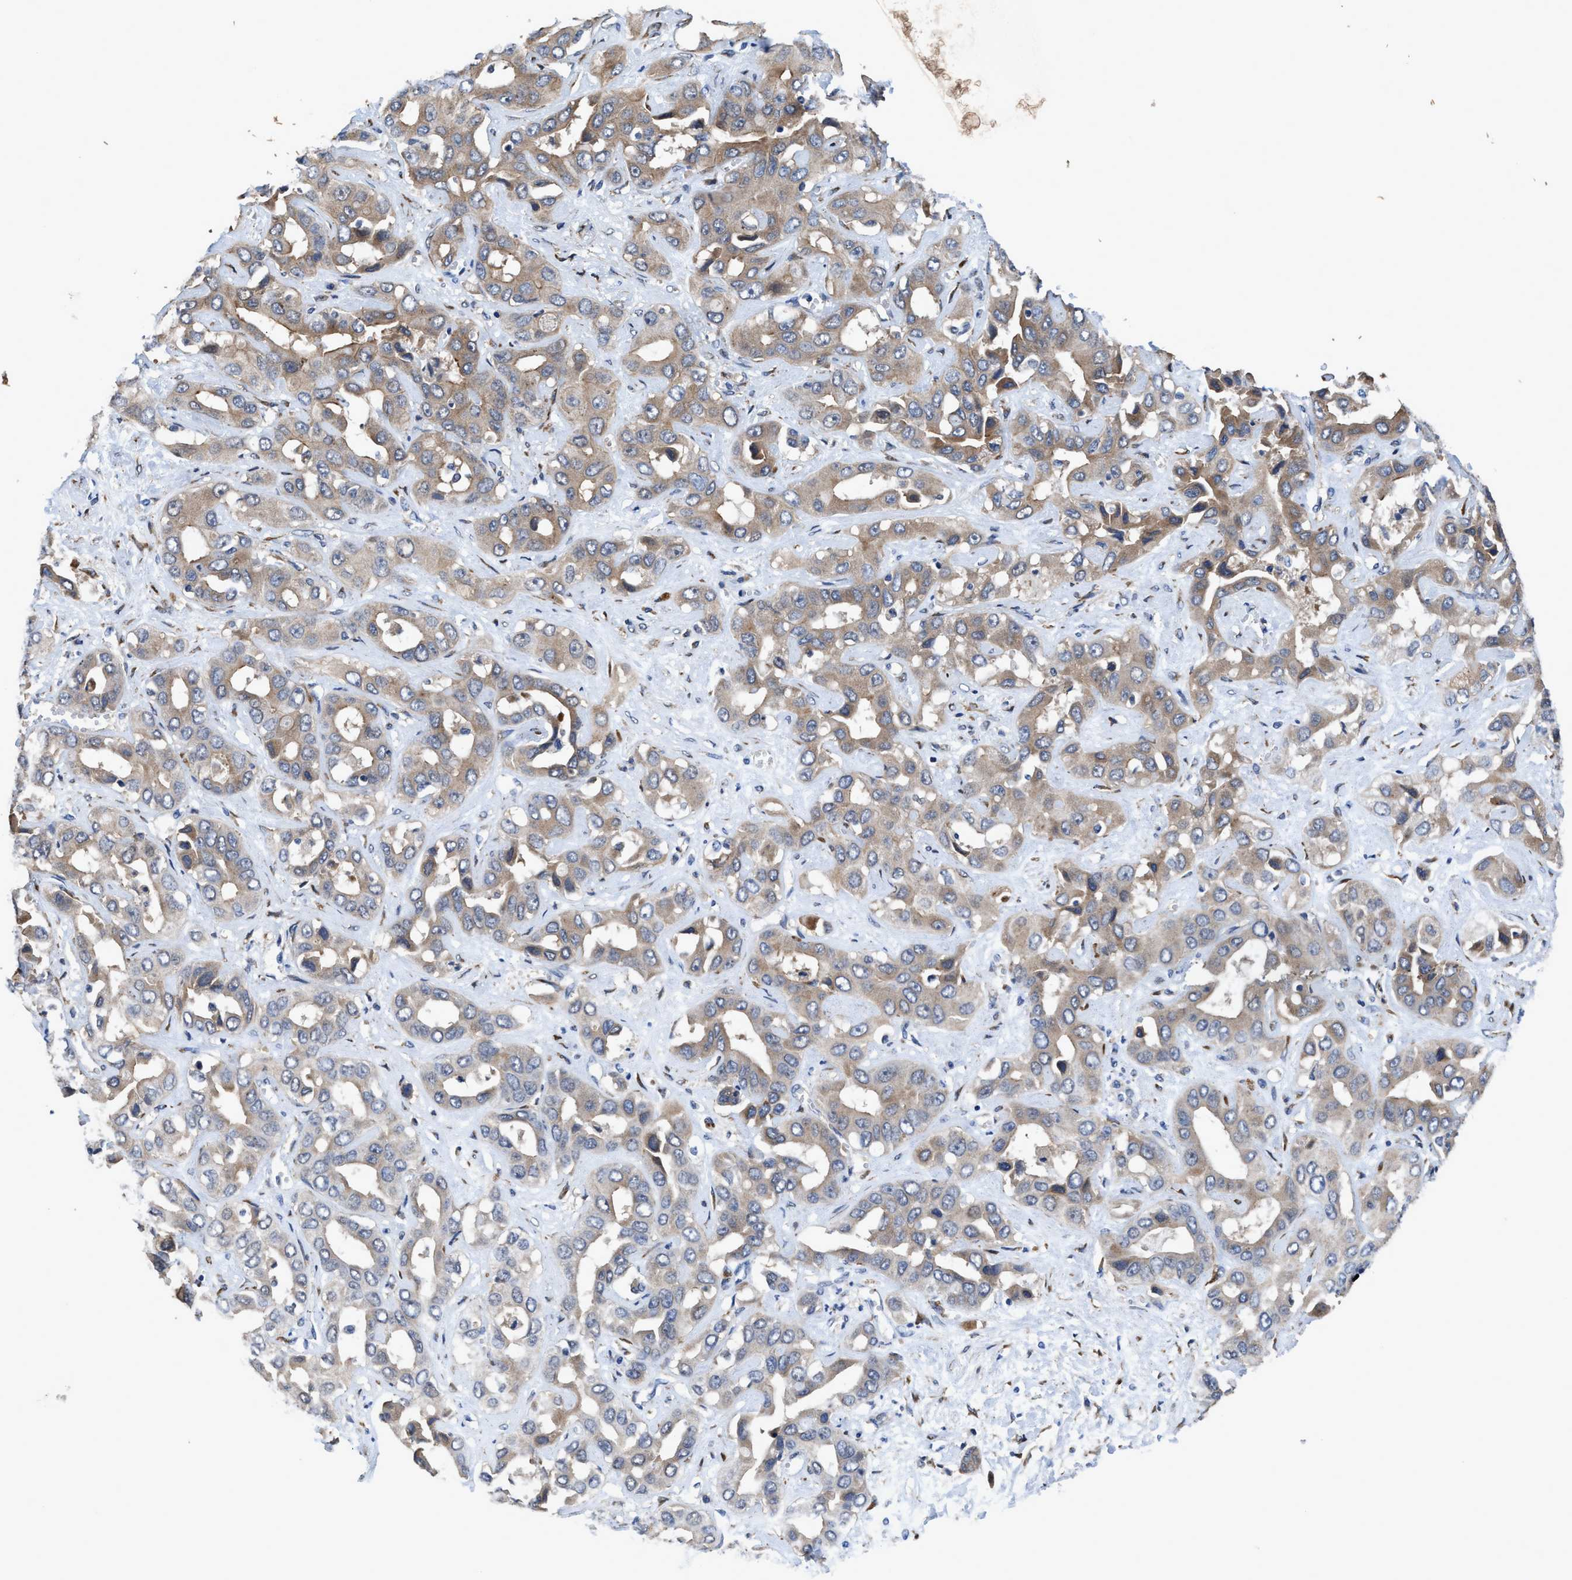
{"staining": {"intensity": "moderate", "quantity": "25%-75%", "location": "cytoplasmic/membranous"}, "tissue": "liver cancer", "cell_type": "Tumor cells", "image_type": "cancer", "snomed": [{"axis": "morphology", "description": "Cholangiocarcinoma"}, {"axis": "topography", "description": "Liver"}], "caption": "Cholangiocarcinoma (liver) tissue displays moderate cytoplasmic/membranous positivity in about 25%-75% of tumor cells", "gene": "IDNK", "patient": {"sex": "female", "age": 52}}